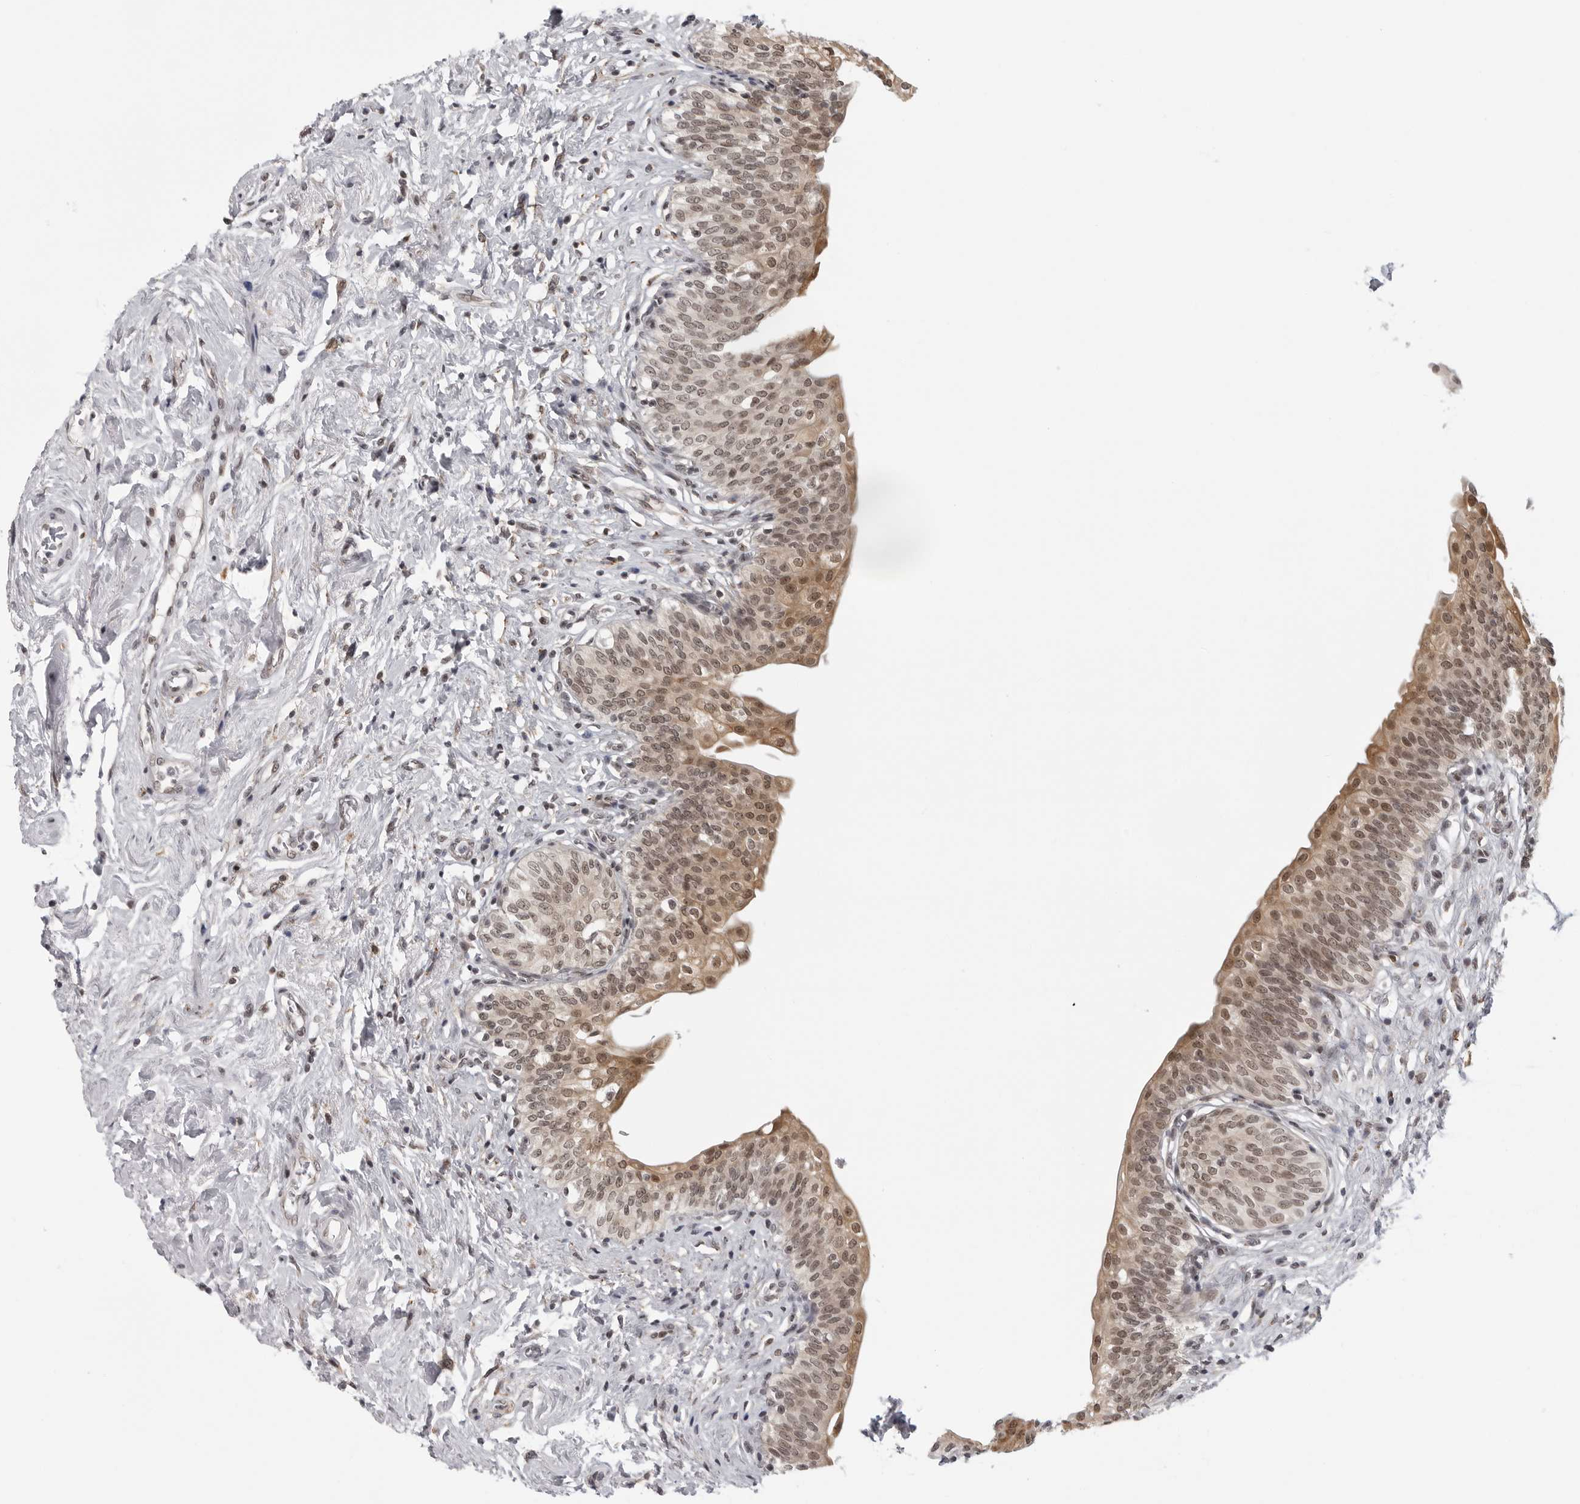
{"staining": {"intensity": "moderate", "quantity": ">75%", "location": "cytoplasmic/membranous,nuclear"}, "tissue": "urinary bladder", "cell_type": "Urothelial cells", "image_type": "normal", "snomed": [{"axis": "morphology", "description": "Normal tissue, NOS"}, {"axis": "topography", "description": "Urinary bladder"}], "caption": "Approximately >75% of urothelial cells in benign urinary bladder show moderate cytoplasmic/membranous,nuclear protein expression as visualized by brown immunohistochemical staining.", "gene": "PRDM10", "patient": {"sex": "male", "age": 83}}